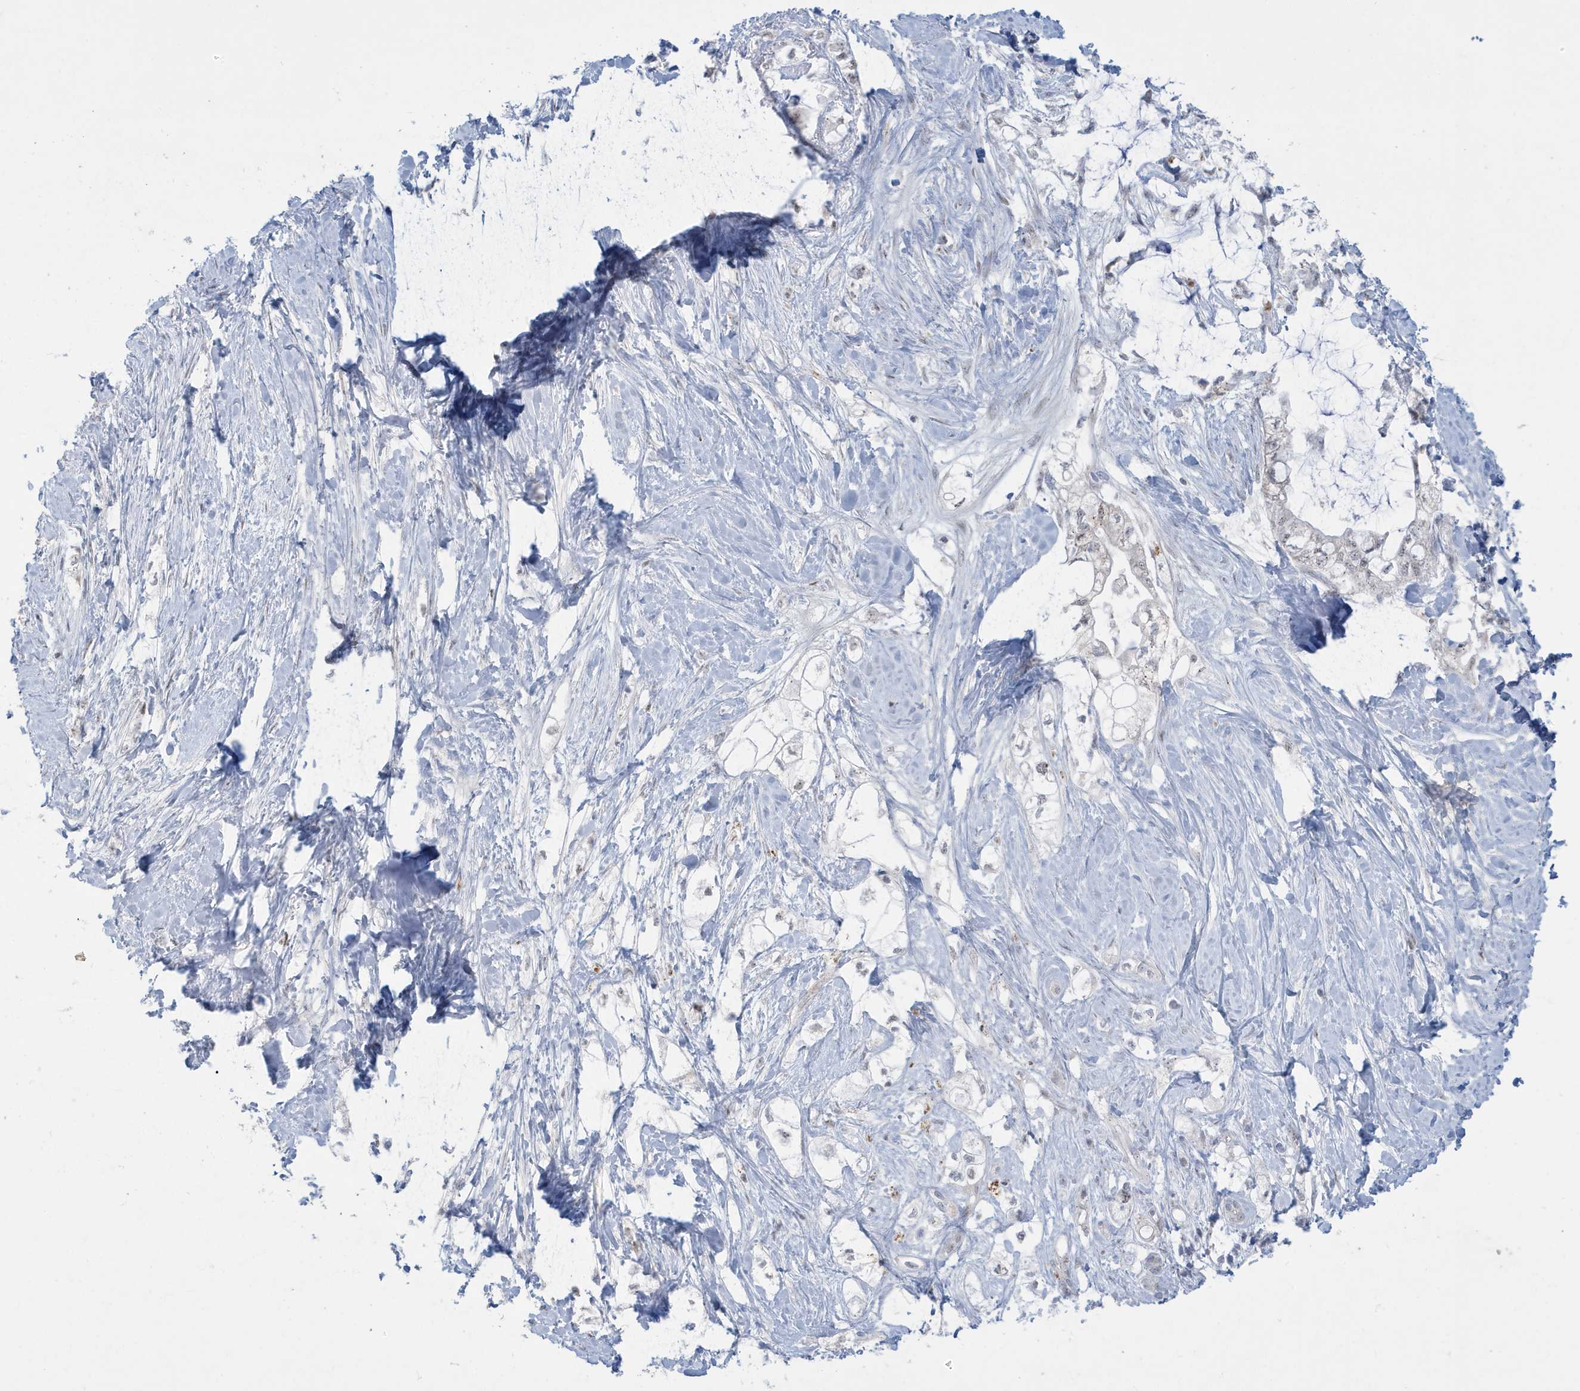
{"staining": {"intensity": "weak", "quantity": "<25%", "location": "cytoplasmic/membranous"}, "tissue": "pancreatic cancer", "cell_type": "Tumor cells", "image_type": "cancer", "snomed": [{"axis": "morphology", "description": "Adenocarcinoma, NOS"}, {"axis": "topography", "description": "Pancreas"}], "caption": "Human pancreatic cancer (adenocarcinoma) stained for a protein using immunohistochemistry displays no expression in tumor cells.", "gene": "FNDC1", "patient": {"sex": "male", "age": 70}}